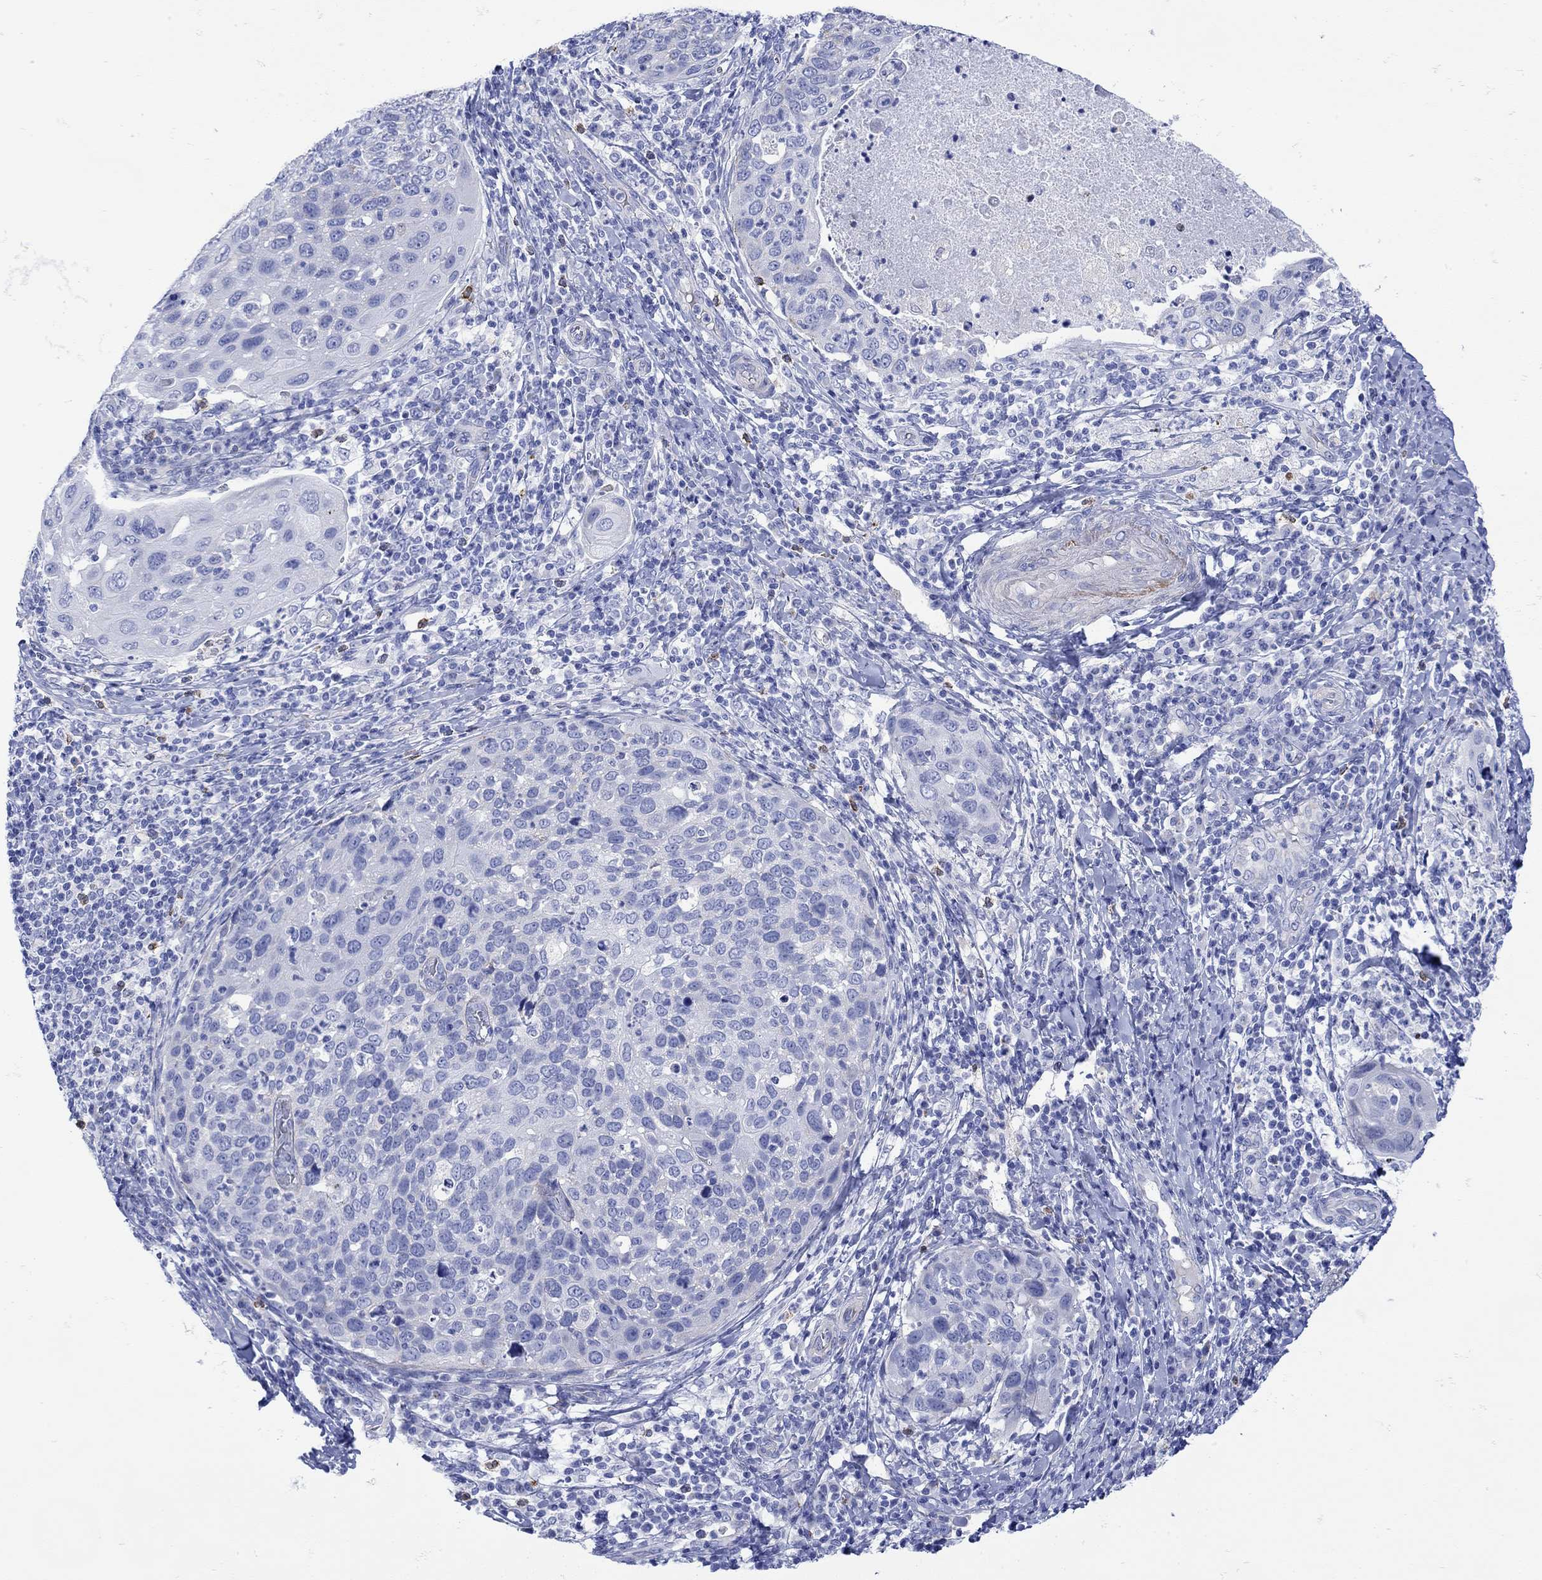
{"staining": {"intensity": "negative", "quantity": "none", "location": "none"}, "tissue": "cervical cancer", "cell_type": "Tumor cells", "image_type": "cancer", "snomed": [{"axis": "morphology", "description": "Squamous cell carcinoma, NOS"}, {"axis": "topography", "description": "Cervix"}], "caption": "Immunohistochemistry (IHC) photomicrograph of human squamous cell carcinoma (cervical) stained for a protein (brown), which displays no expression in tumor cells. (DAB IHC with hematoxylin counter stain).", "gene": "ANKMY1", "patient": {"sex": "female", "age": 54}}